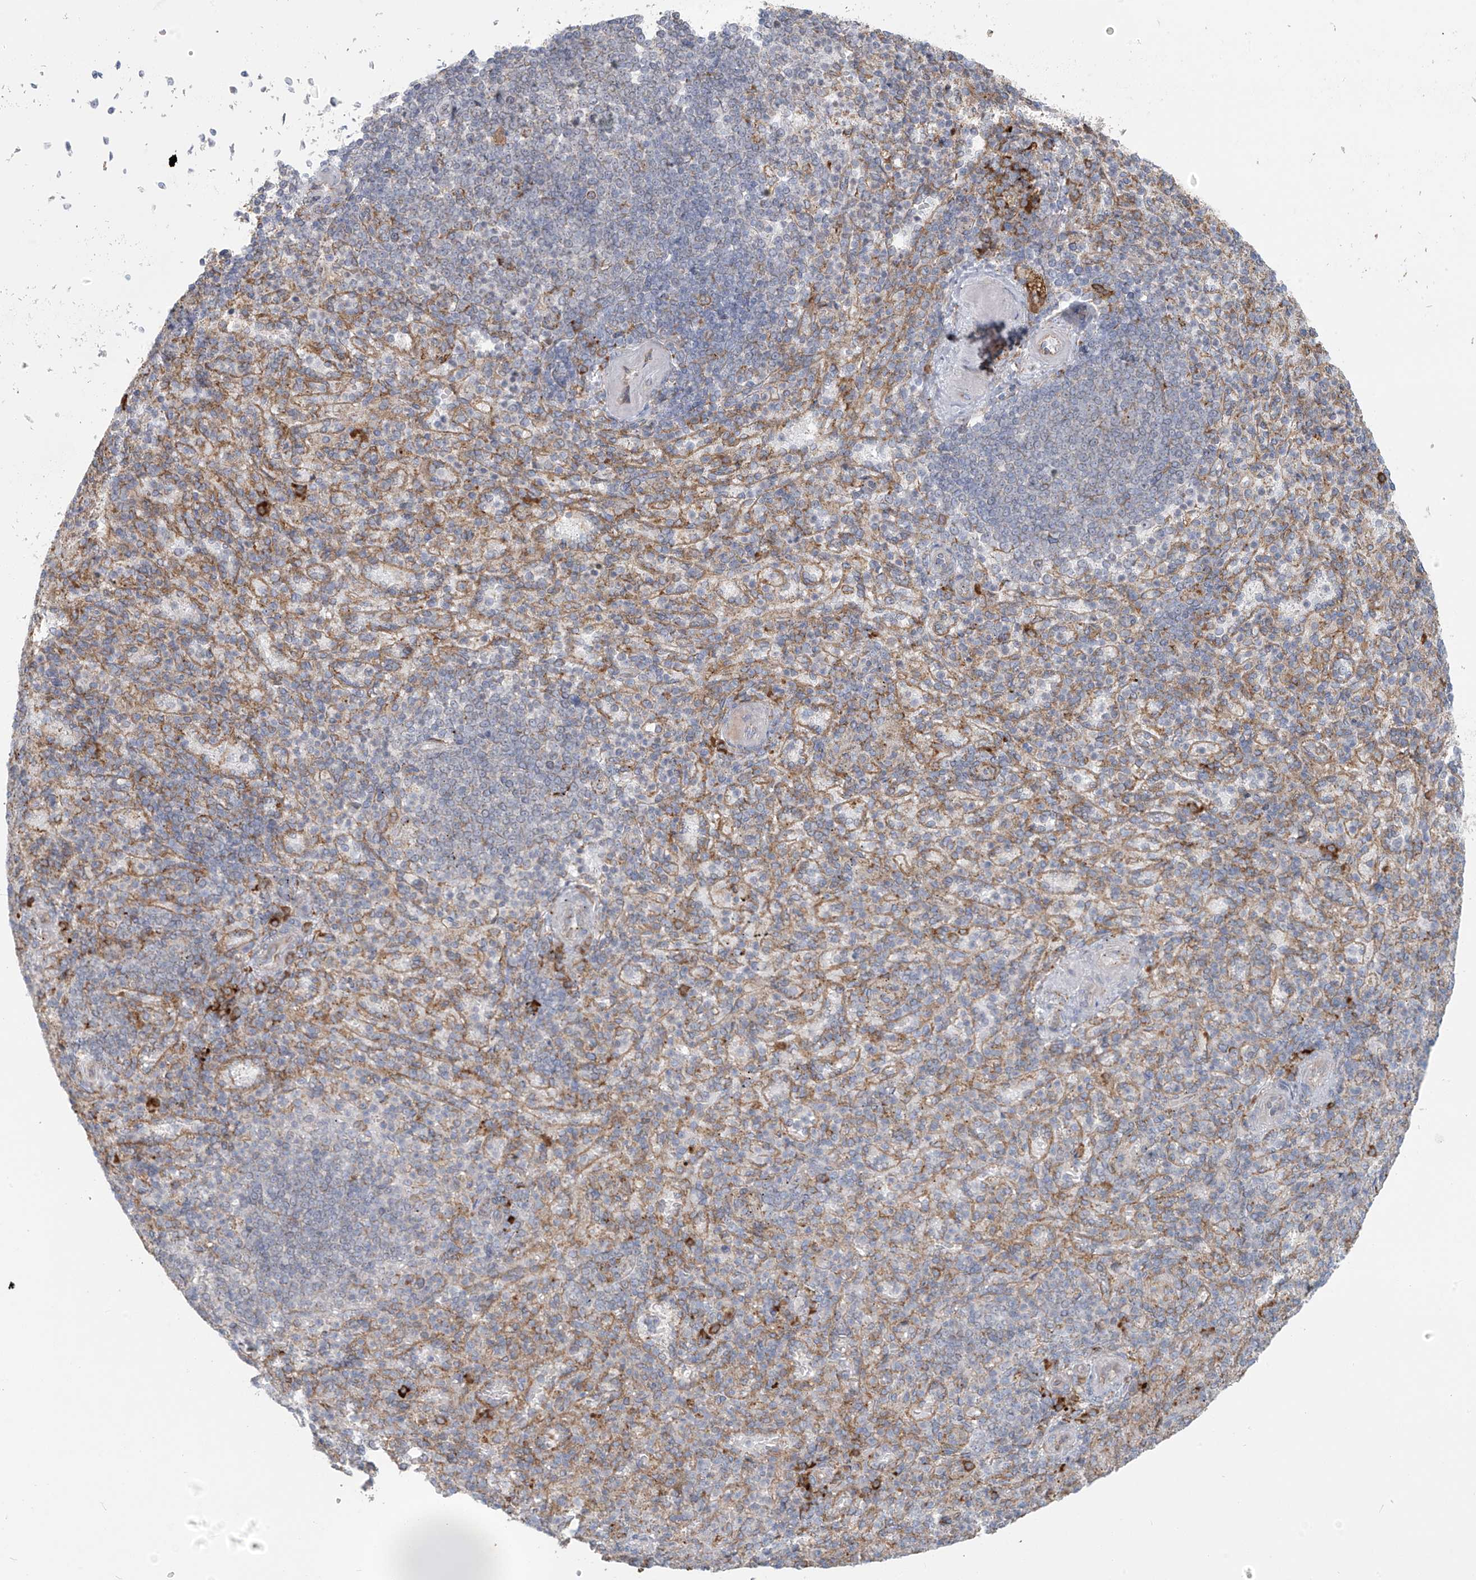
{"staining": {"intensity": "moderate", "quantity": "<25%", "location": "cytoplasmic/membranous"}, "tissue": "spleen", "cell_type": "Cells in red pulp", "image_type": "normal", "snomed": [{"axis": "morphology", "description": "Normal tissue, NOS"}, {"axis": "topography", "description": "Spleen"}], "caption": "Immunohistochemistry photomicrograph of benign spleen: spleen stained using immunohistochemistry exhibits low levels of moderate protein expression localized specifically in the cytoplasmic/membranous of cells in red pulp, appearing as a cytoplasmic/membranous brown color.", "gene": "KATNIP", "patient": {"sex": "female", "age": 74}}